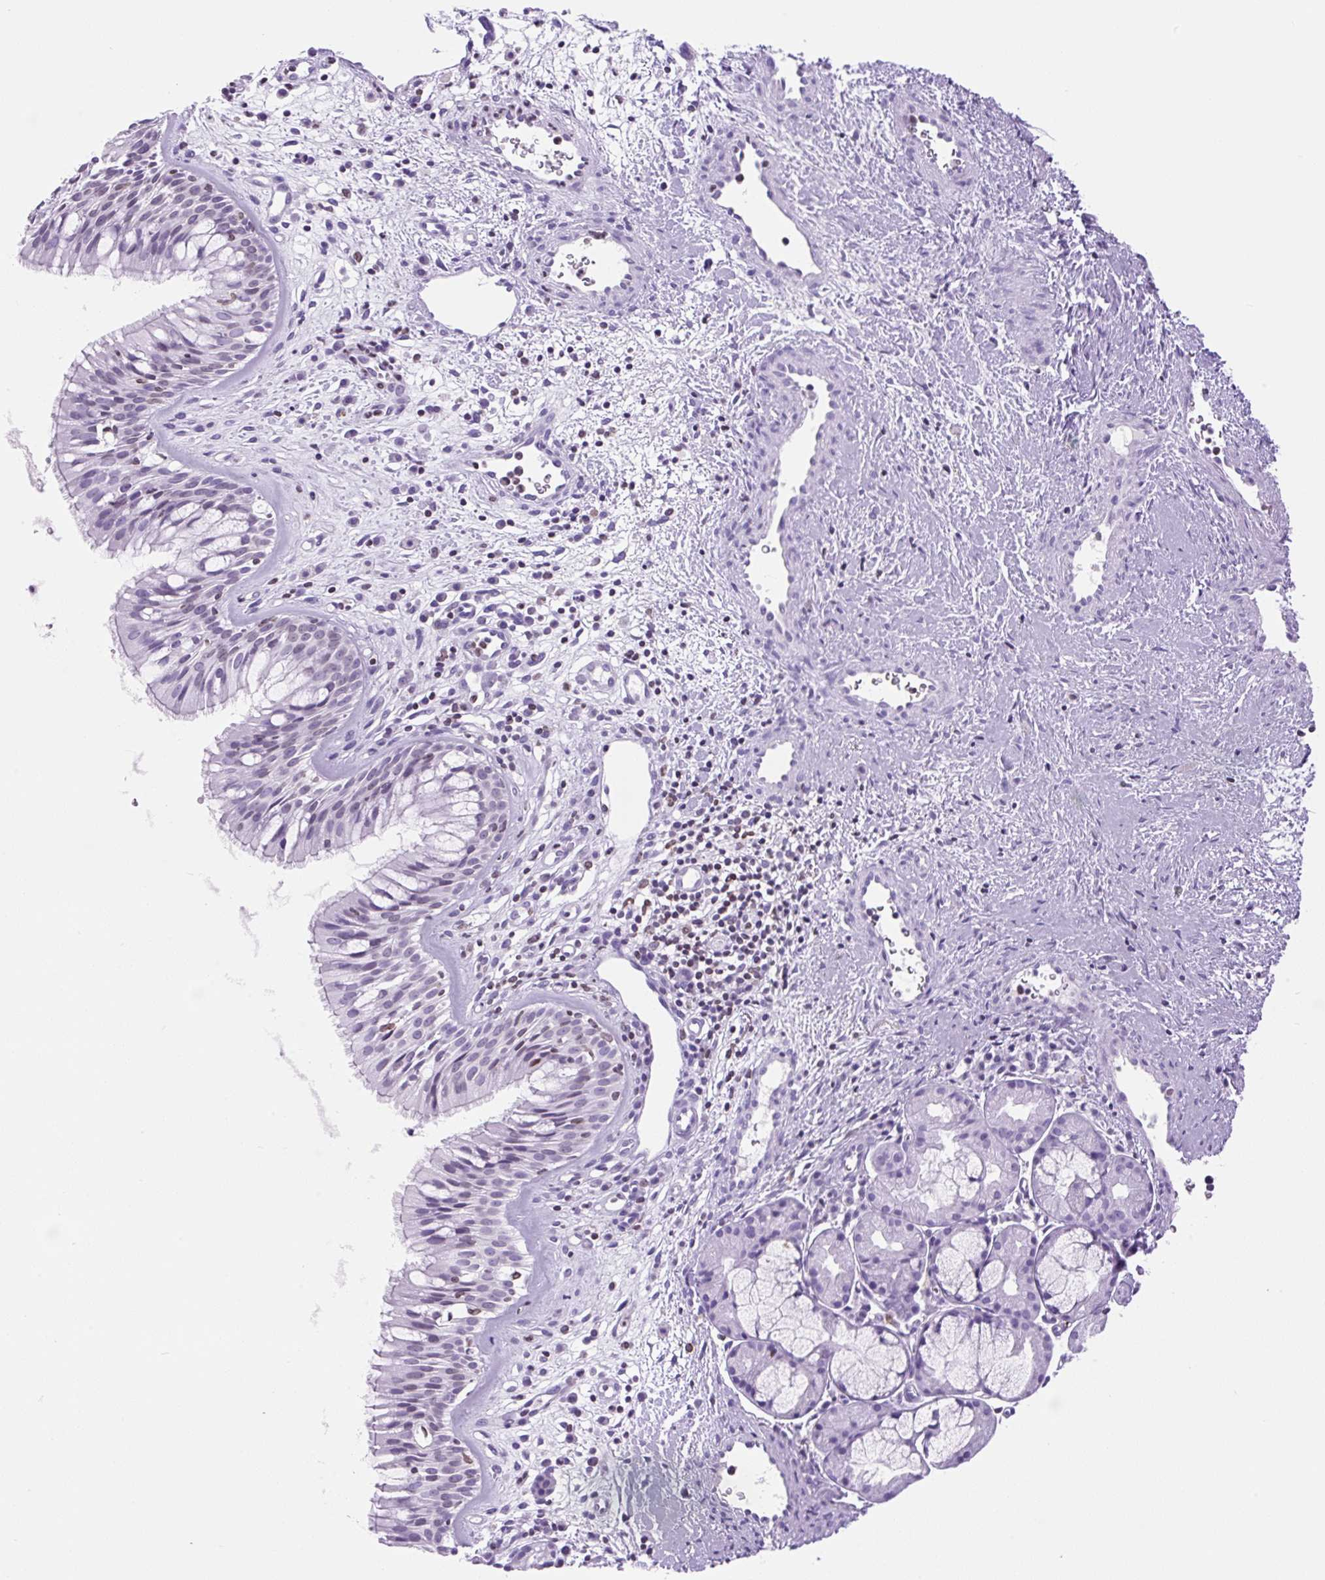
{"staining": {"intensity": "weak", "quantity": "<25%", "location": "nuclear"}, "tissue": "nasopharynx", "cell_type": "Respiratory epithelial cells", "image_type": "normal", "snomed": [{"axis": "morphology", "description": "Normal tissue, NOS"}, {"axis": "topography", "description": "Nasopharynx"}], "caption": "High magnification brightfield microscopy of normal nasopharynx stained with DAB (3,3'-diaminobenzidine) (brown) and counterstained with hematoxylin (blue): respiratory epithelial cells show no significant staining. (Brightfield microscopy of DAB (3,3'-diaminobenzidine) immunohistochemistry (IHC) at high magnification).", "gene": "VPREB1", "patient": {"sex": "male", "age": 65}}